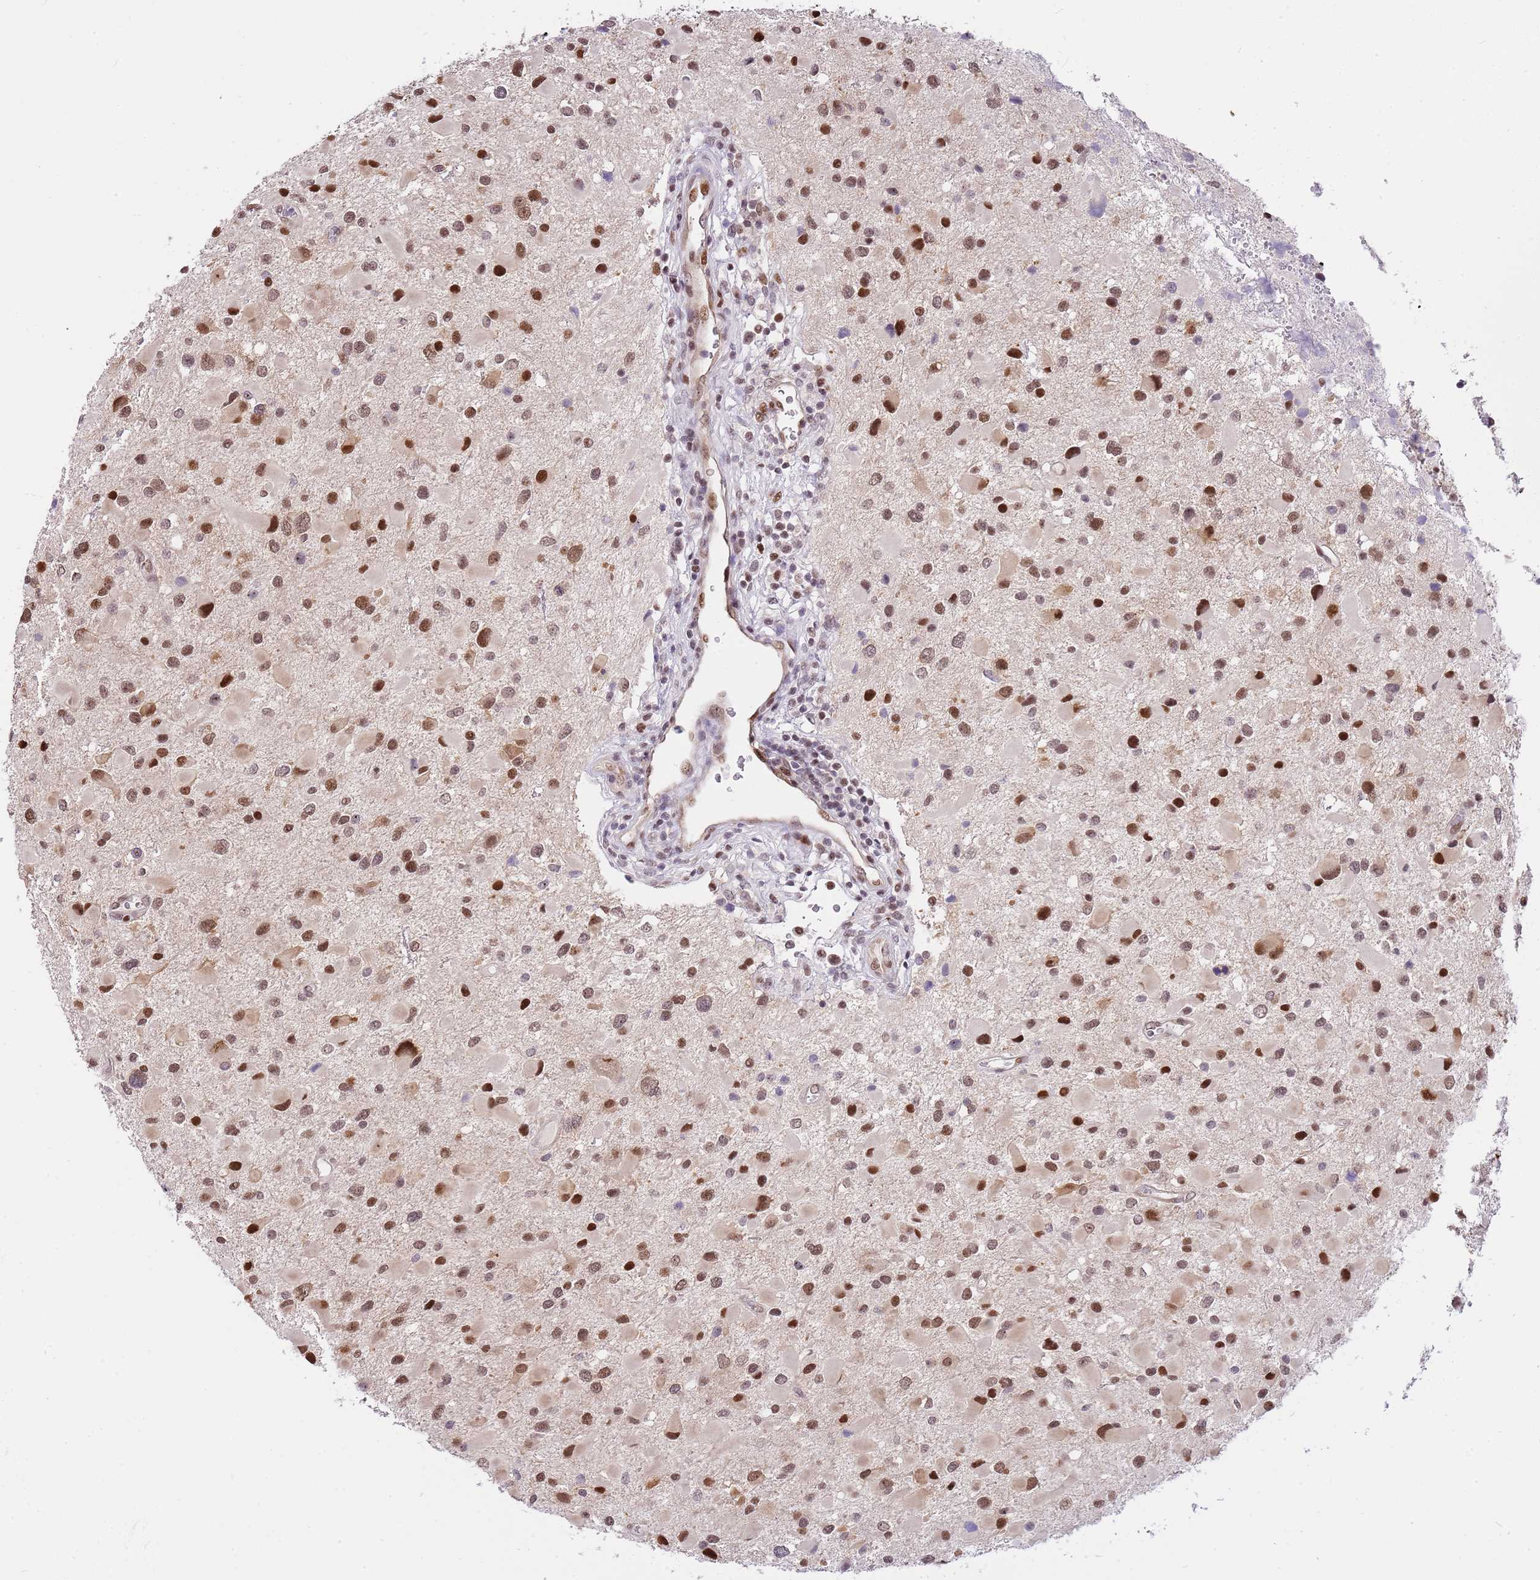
{"staining": {"intensity": "moderate", "quantity": ">75%", "location": "nuclear"}, "tissue": "glioma", "cell_type": "Tumor cells", "image_type": "cancer", "snomed": [{"axis": "morphology", "description": "Glioma, malignant, Low grade"}, {"axis": "topography", "description": "Brain"}], "caption": "Human low-grade glioma (malignant) stained with a protein marker demonstrates moderate staining in tumor cells.", "gene": "RFK", "patient": {"sex": "female", "age": 32}}